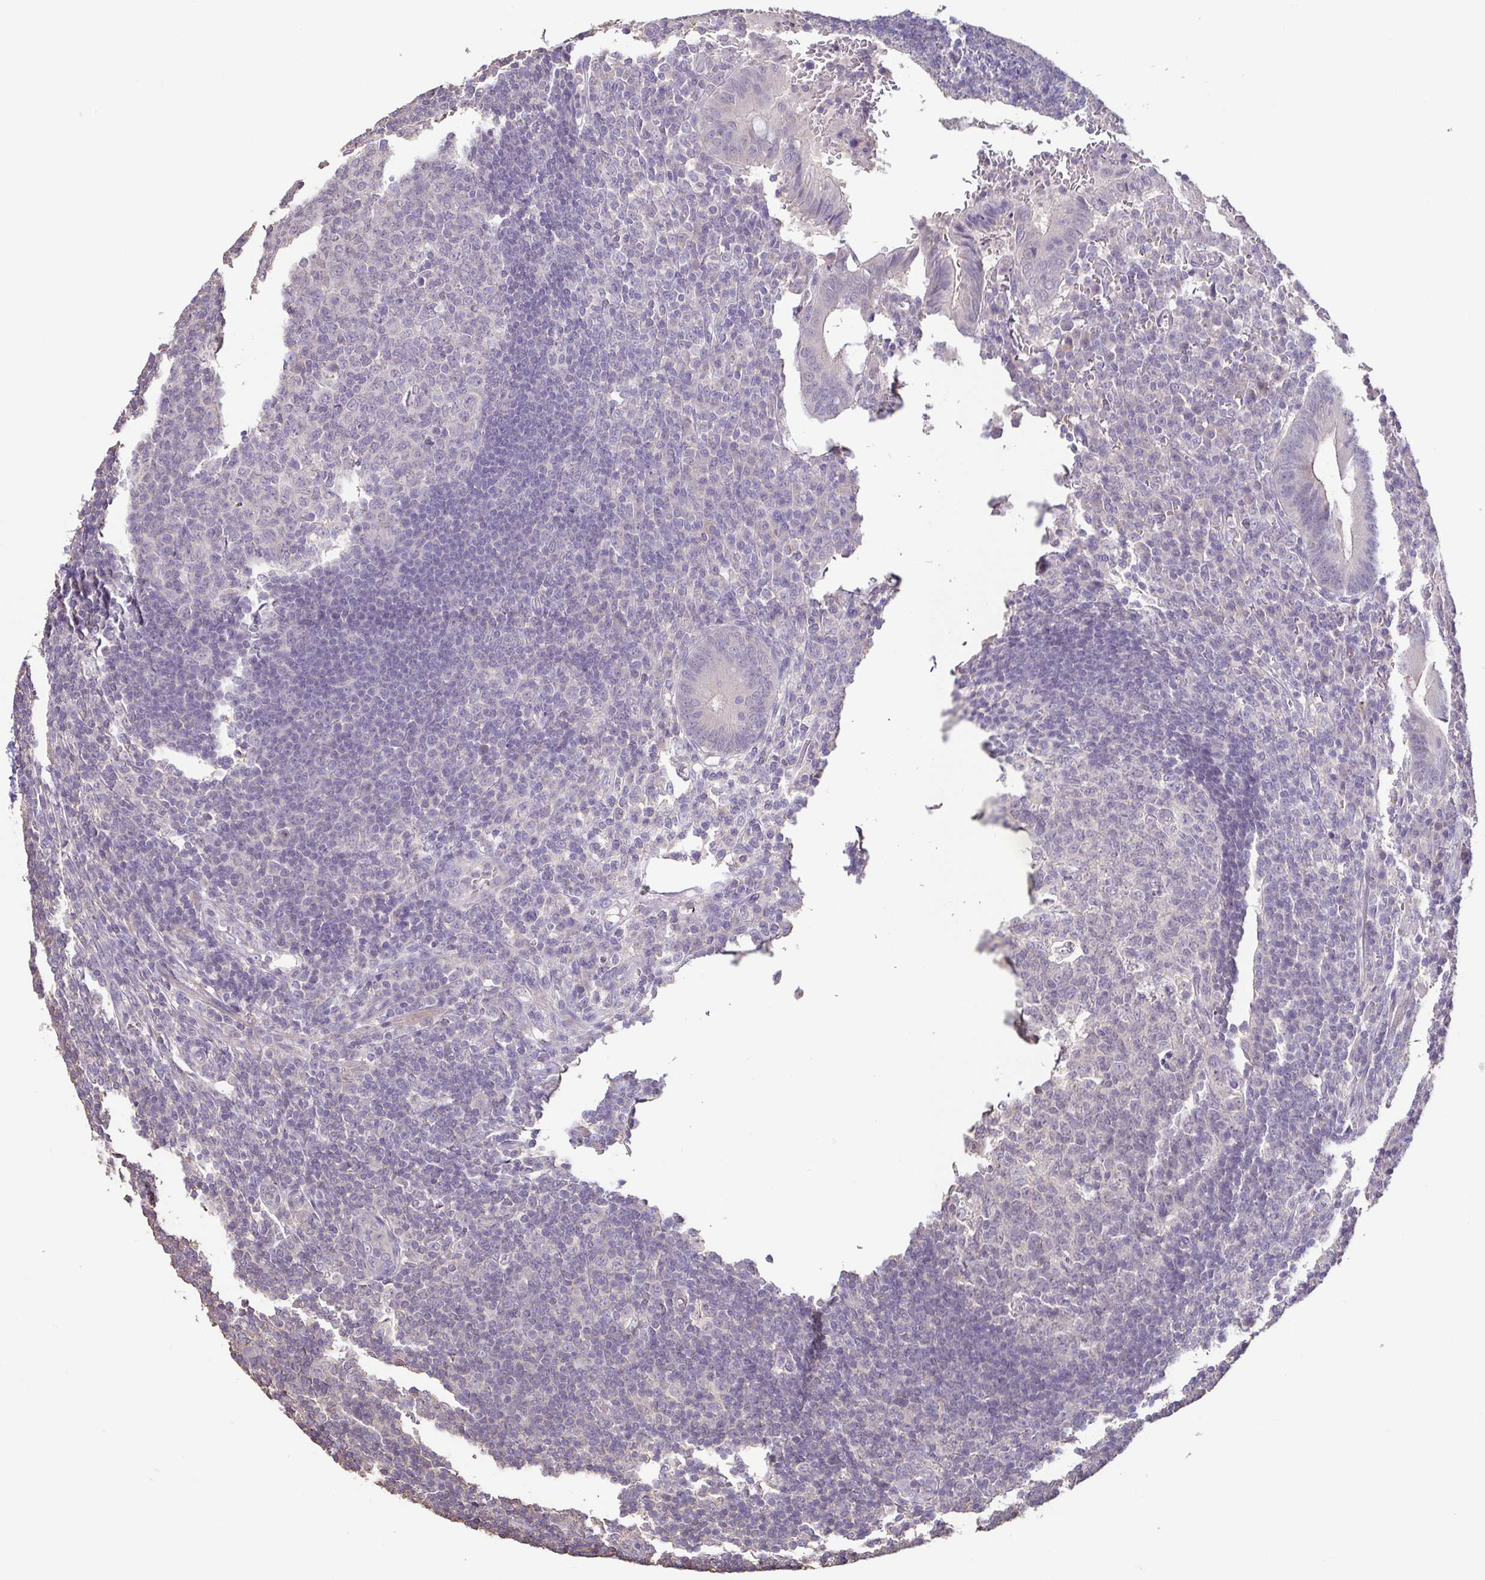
{"staining": {"intensity": "negative", "quantity": "none", "location": "none"}, "tissue": "appendix", "cell_type": "Glandular cells", "image_type": "normal", "snomed": [{"axis": "morphology", "description": "Normal tissue, NOS"}, {"axis": "topography", "description": "Appendix"}], "caption": "IHC histopathology image of unremarkable appendix: human appendix stained with DAB (3,3'-diaminobenzidine) demonstrates no significant protein expression in glandular cells.", "gene": "ACTRT2", "patient": {"sex": "male", "age": 18}}